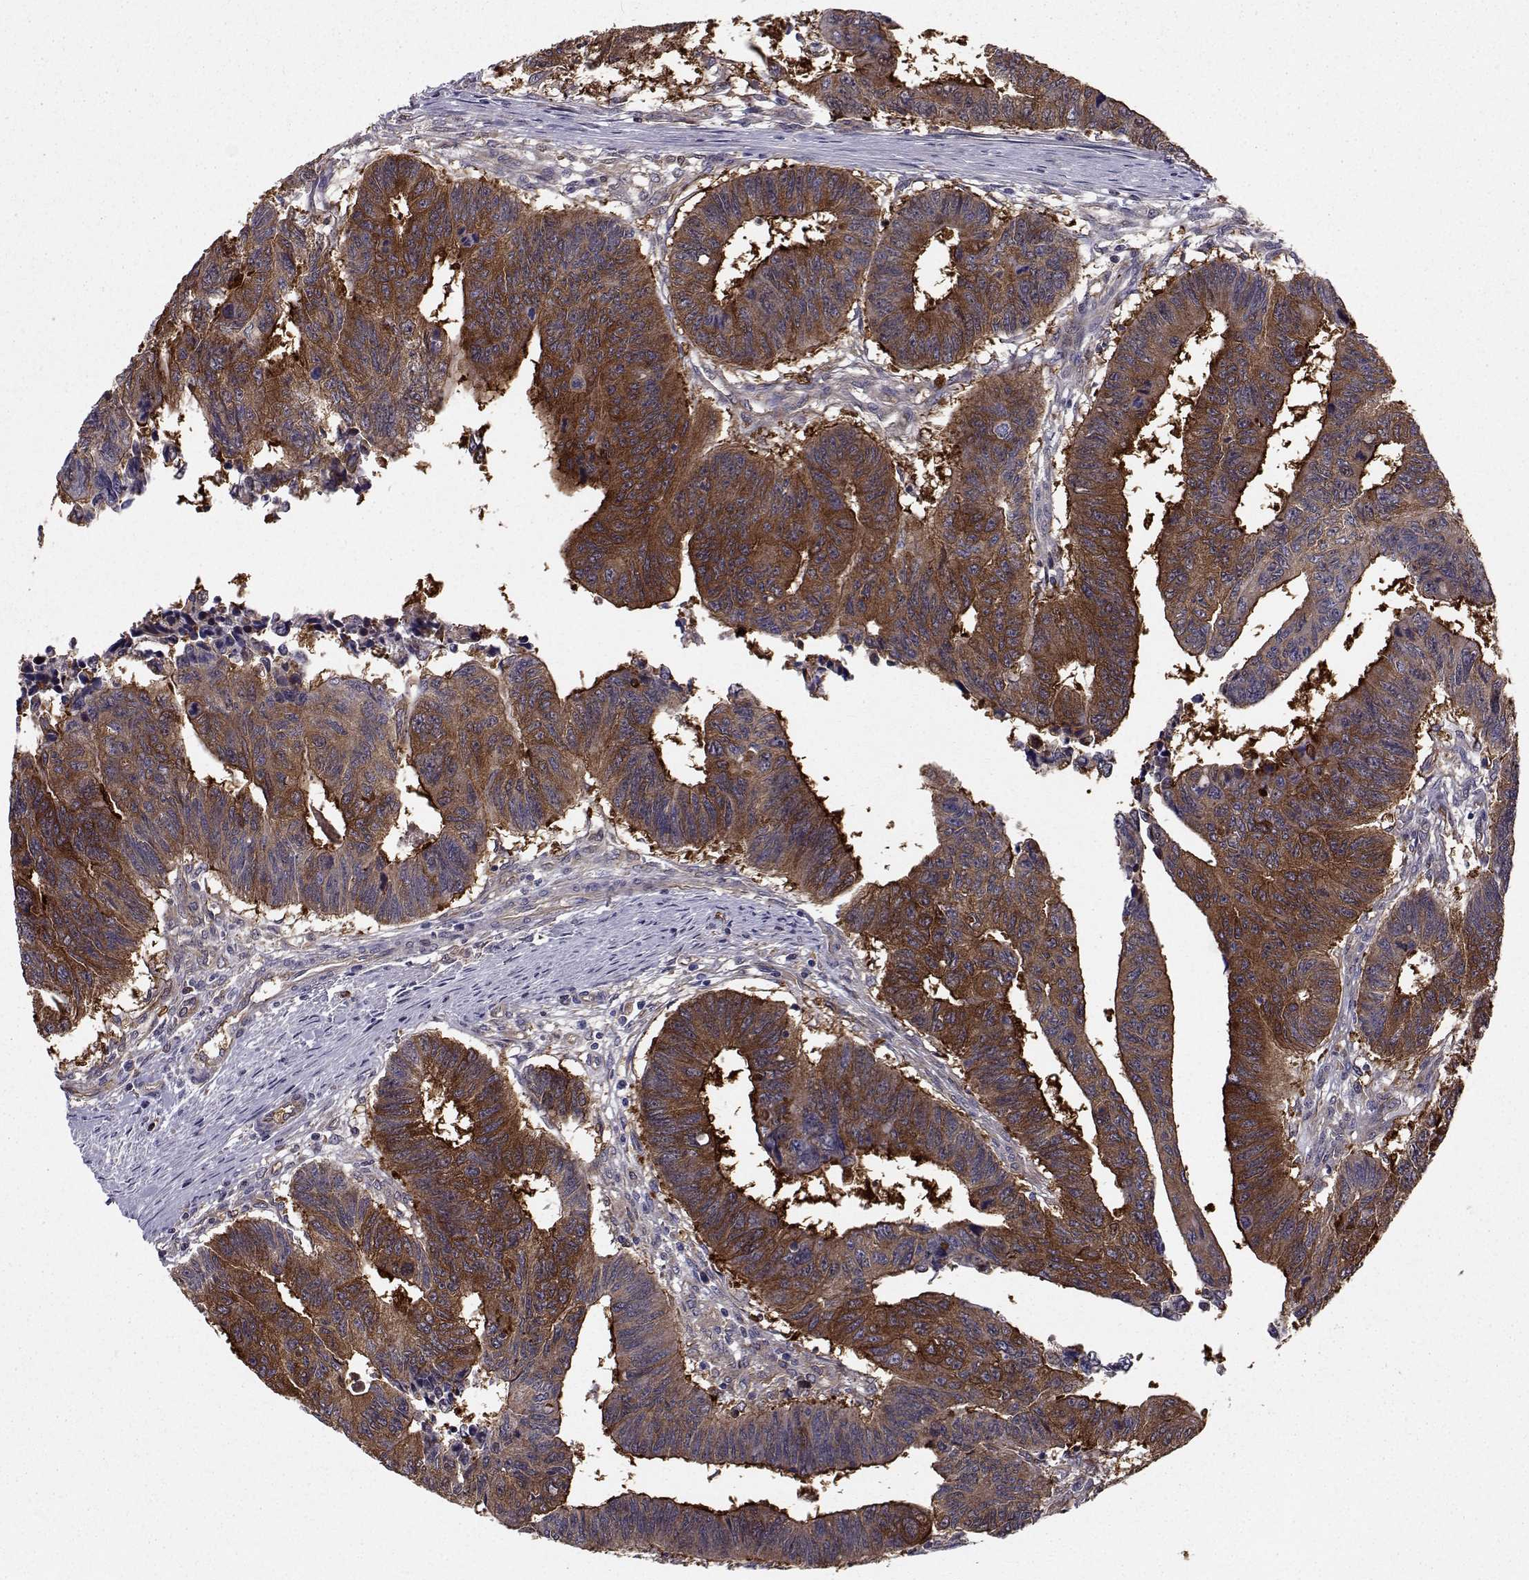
{"staining": {"intensity": "strong", "quantity": "25%-75%", "location": "cytoplasmic/membranous"}, "tissue": "colorectal cancer", "cell_type": "Tumor cells", "image_type": "cancer", "snomed": [{"axis": "morphology", "description": "Adenocarcinoma, NOS"}, {"axis": "topography", "description": "Rectum"}], "caption": "Brown immunohistochemical staining in colorectal adenocarcinoma shows strong cytoplasmic/membranous staining in approximately 25%-75% of tumor cells.", "gene": "HSP90AB1", "patient": {"sex": "female", "age": 85}}